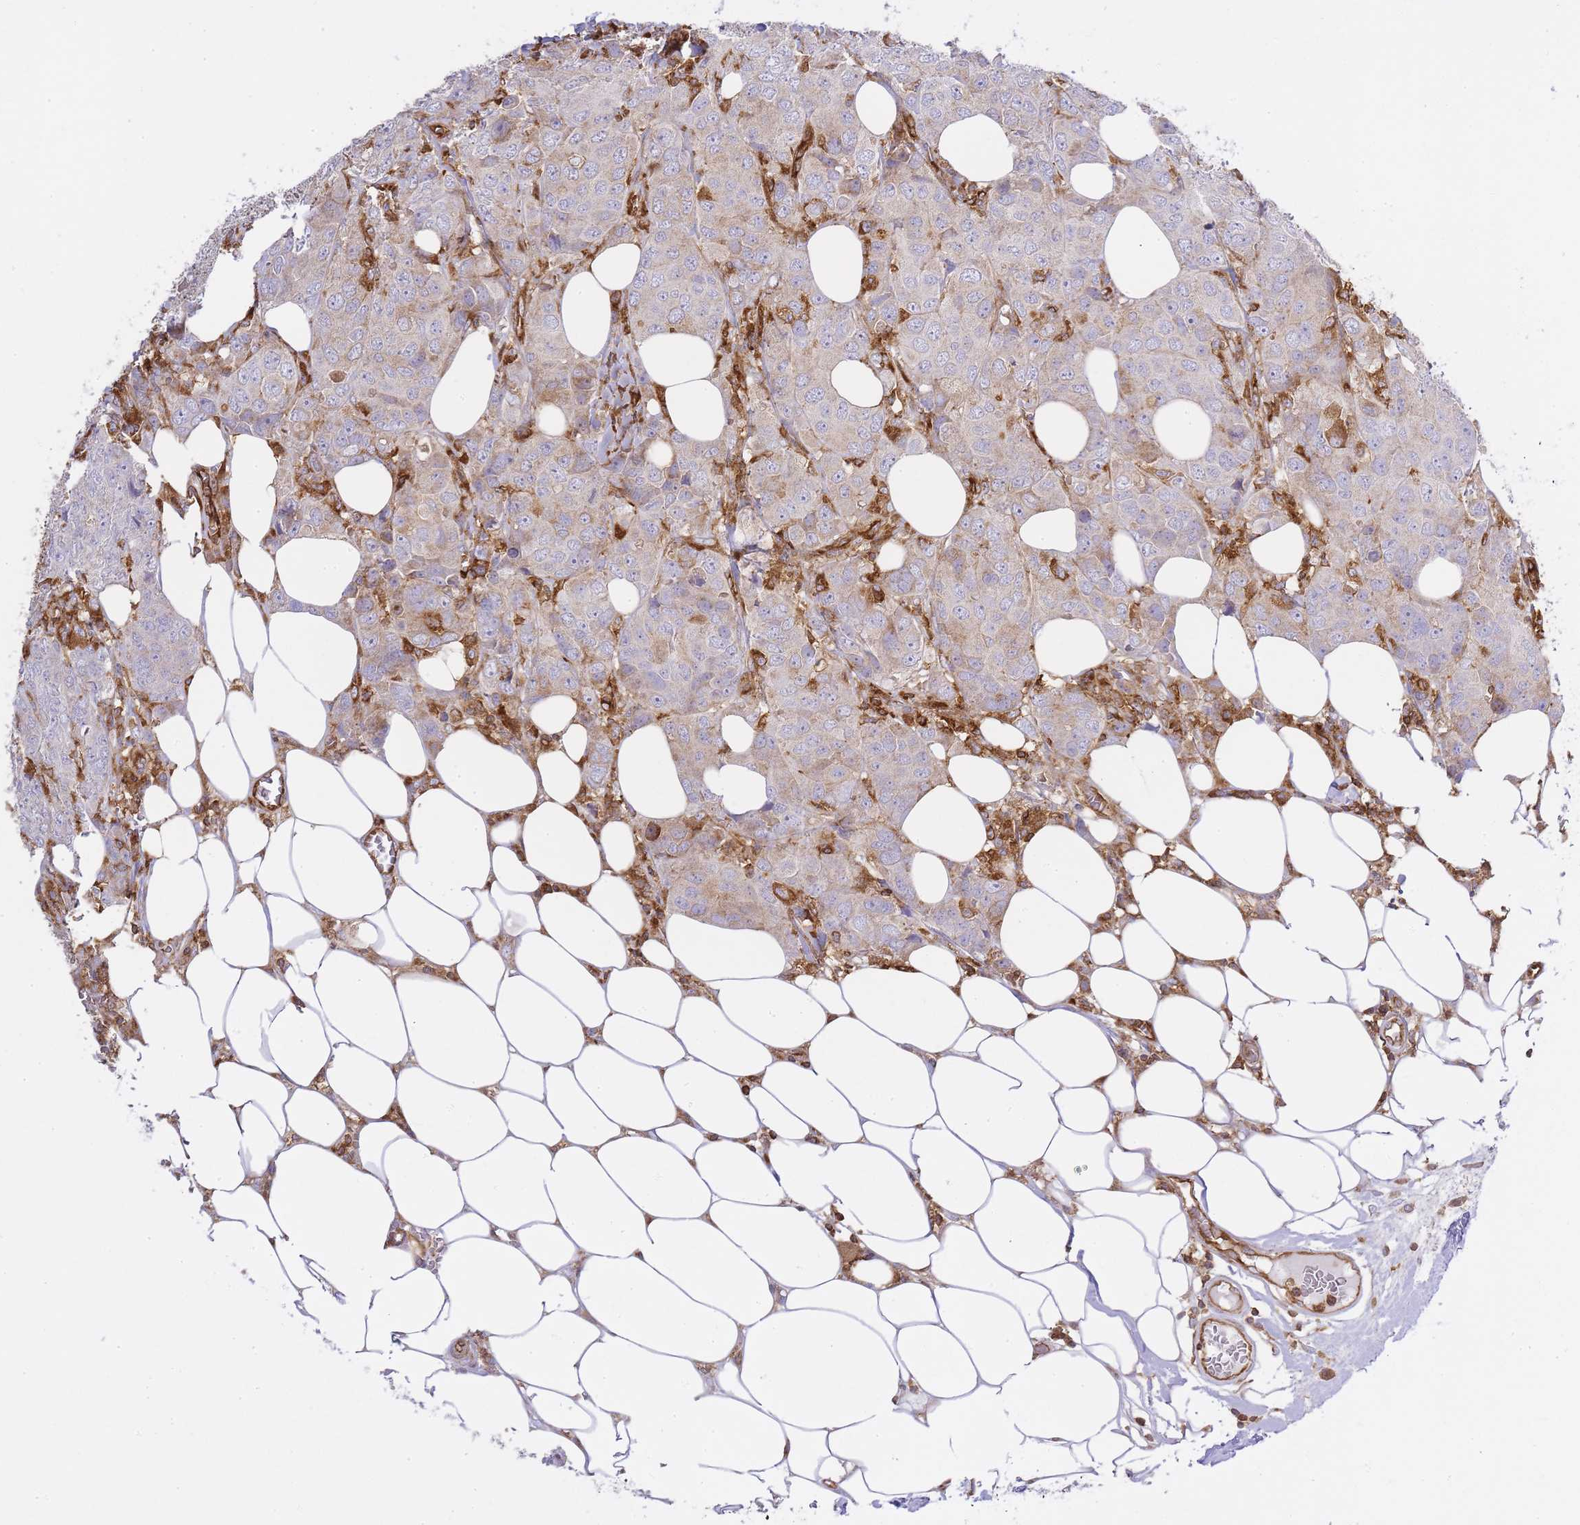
{"staining": {"intensity": "negative", "quantity": "none", "location": "none"}, "tissue": "breast cancer", "cell_type": "Tumor cells", "image_type": "cancer", "snomed": [{"axis": "morphology", "description": "Duct carcinoma"}, {"axis": "topography", "description": "Breast"}], "caption": "IHC image of human breast infiltrating ductal carcinoma stained for a protein (brown), which demonstrates no staining in tumor cells.", "gene": "MSN", "patient": {"sex": "female", "age": 43}}